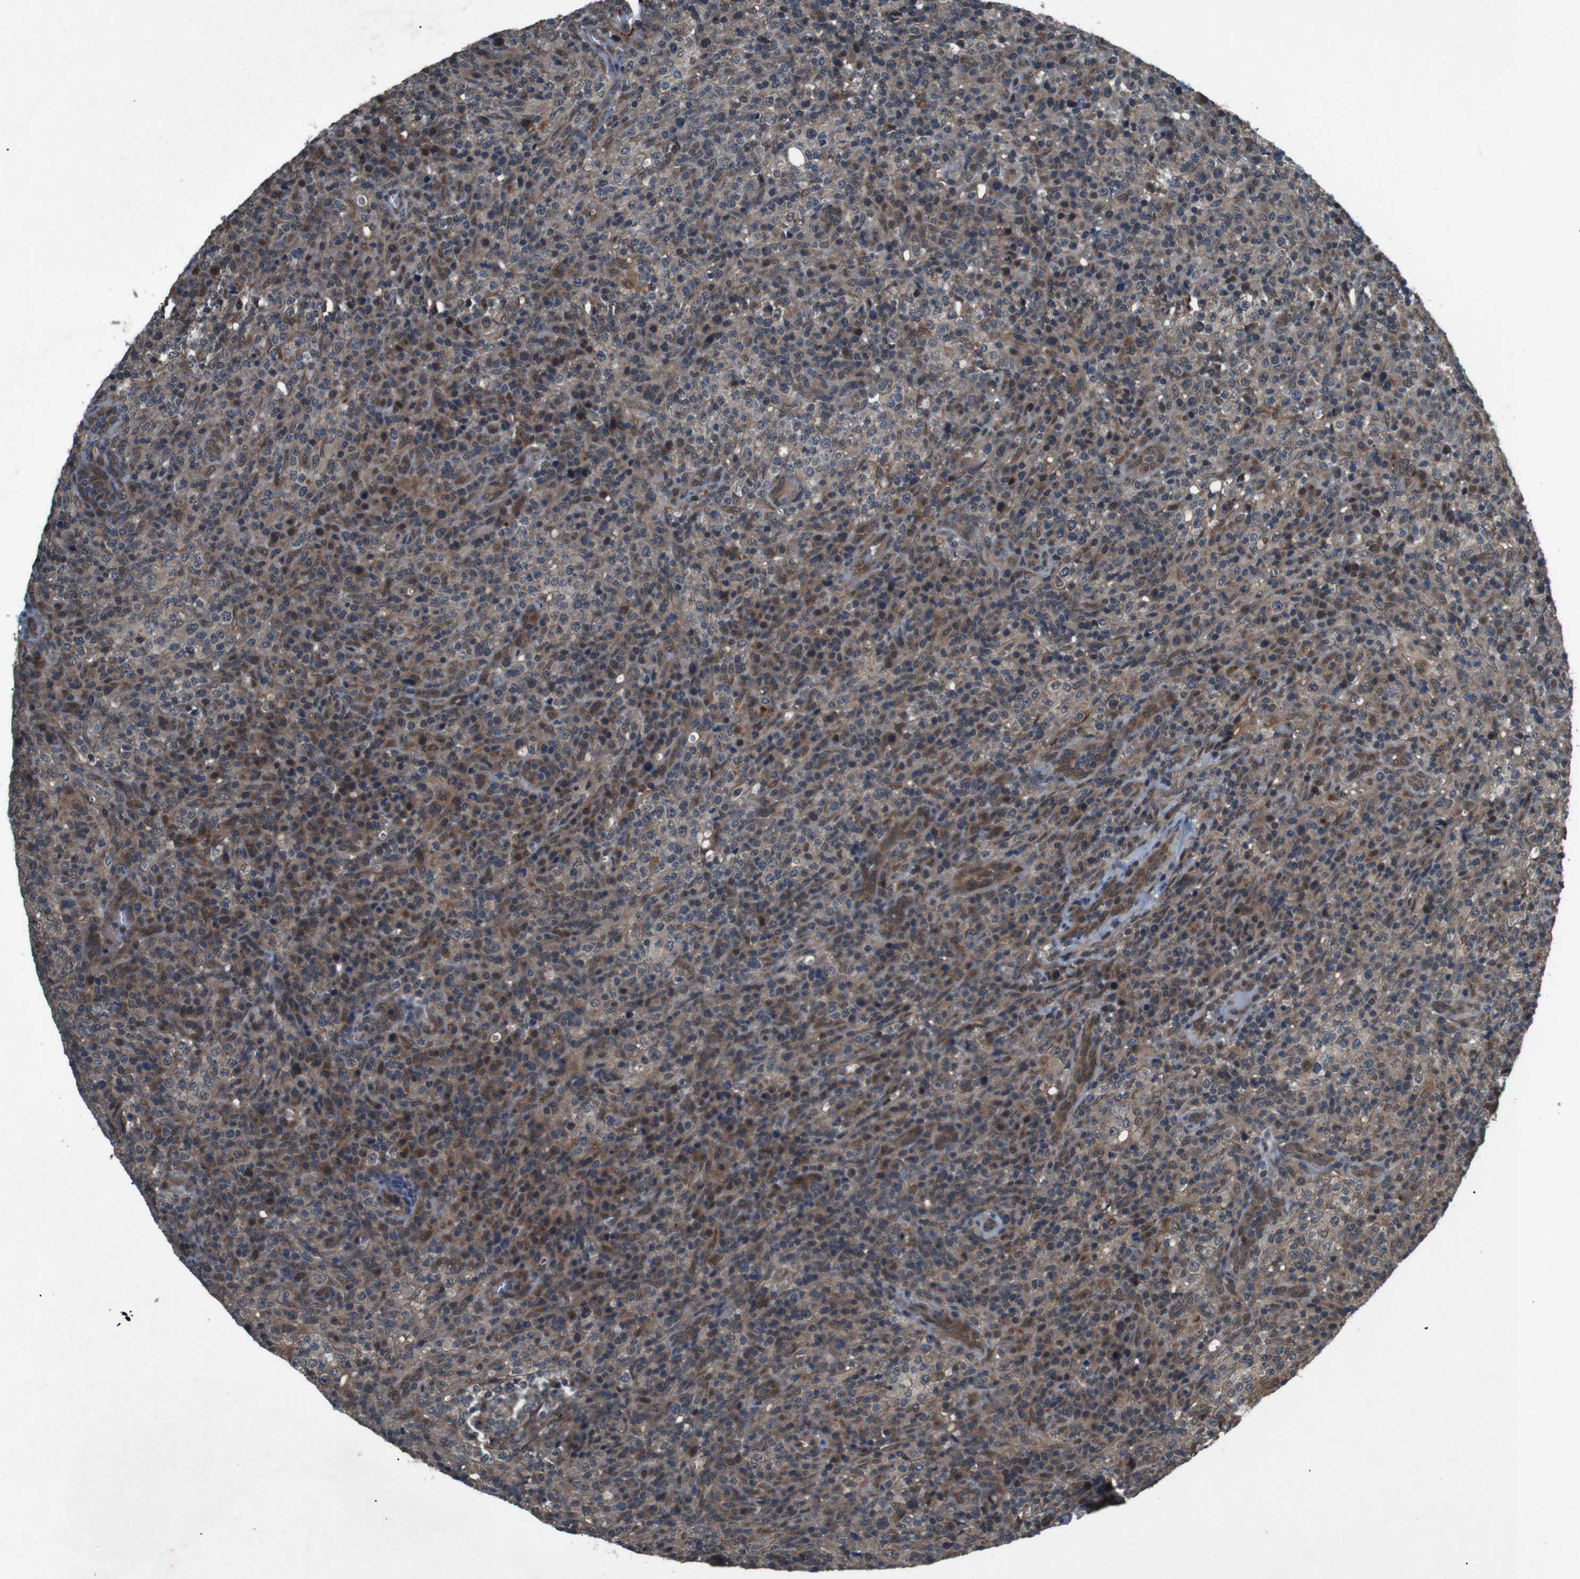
{"staining": {"intensity": "moderate", "quantity": "25%-75%", "location": "cytoplasmic/membranous"}, "tissue": "lymphoma", "cell_type": "Tumor cells", "image_type": "cancer", "snomed": [{"axis": "morphology", "description": "Malignant lymphoma, non-Hodgkin's type, High grade"}, {"axis": "topography", "description": "Lymph node"}], "caption": "High-grade malignant lymphoma, non-Hodgkin's type tissue exhibits moderate cytoplasmic/membranous expression in approximately 25%-75% of tumor cells Using DAB (3,3'-diaminobenzidine) (brown) and hematoxylin (blue) stains, captured at high magnification using brightfield microscopy.", "gene": "SOCS1", "patient": {"sex": "female", "age": 76}}